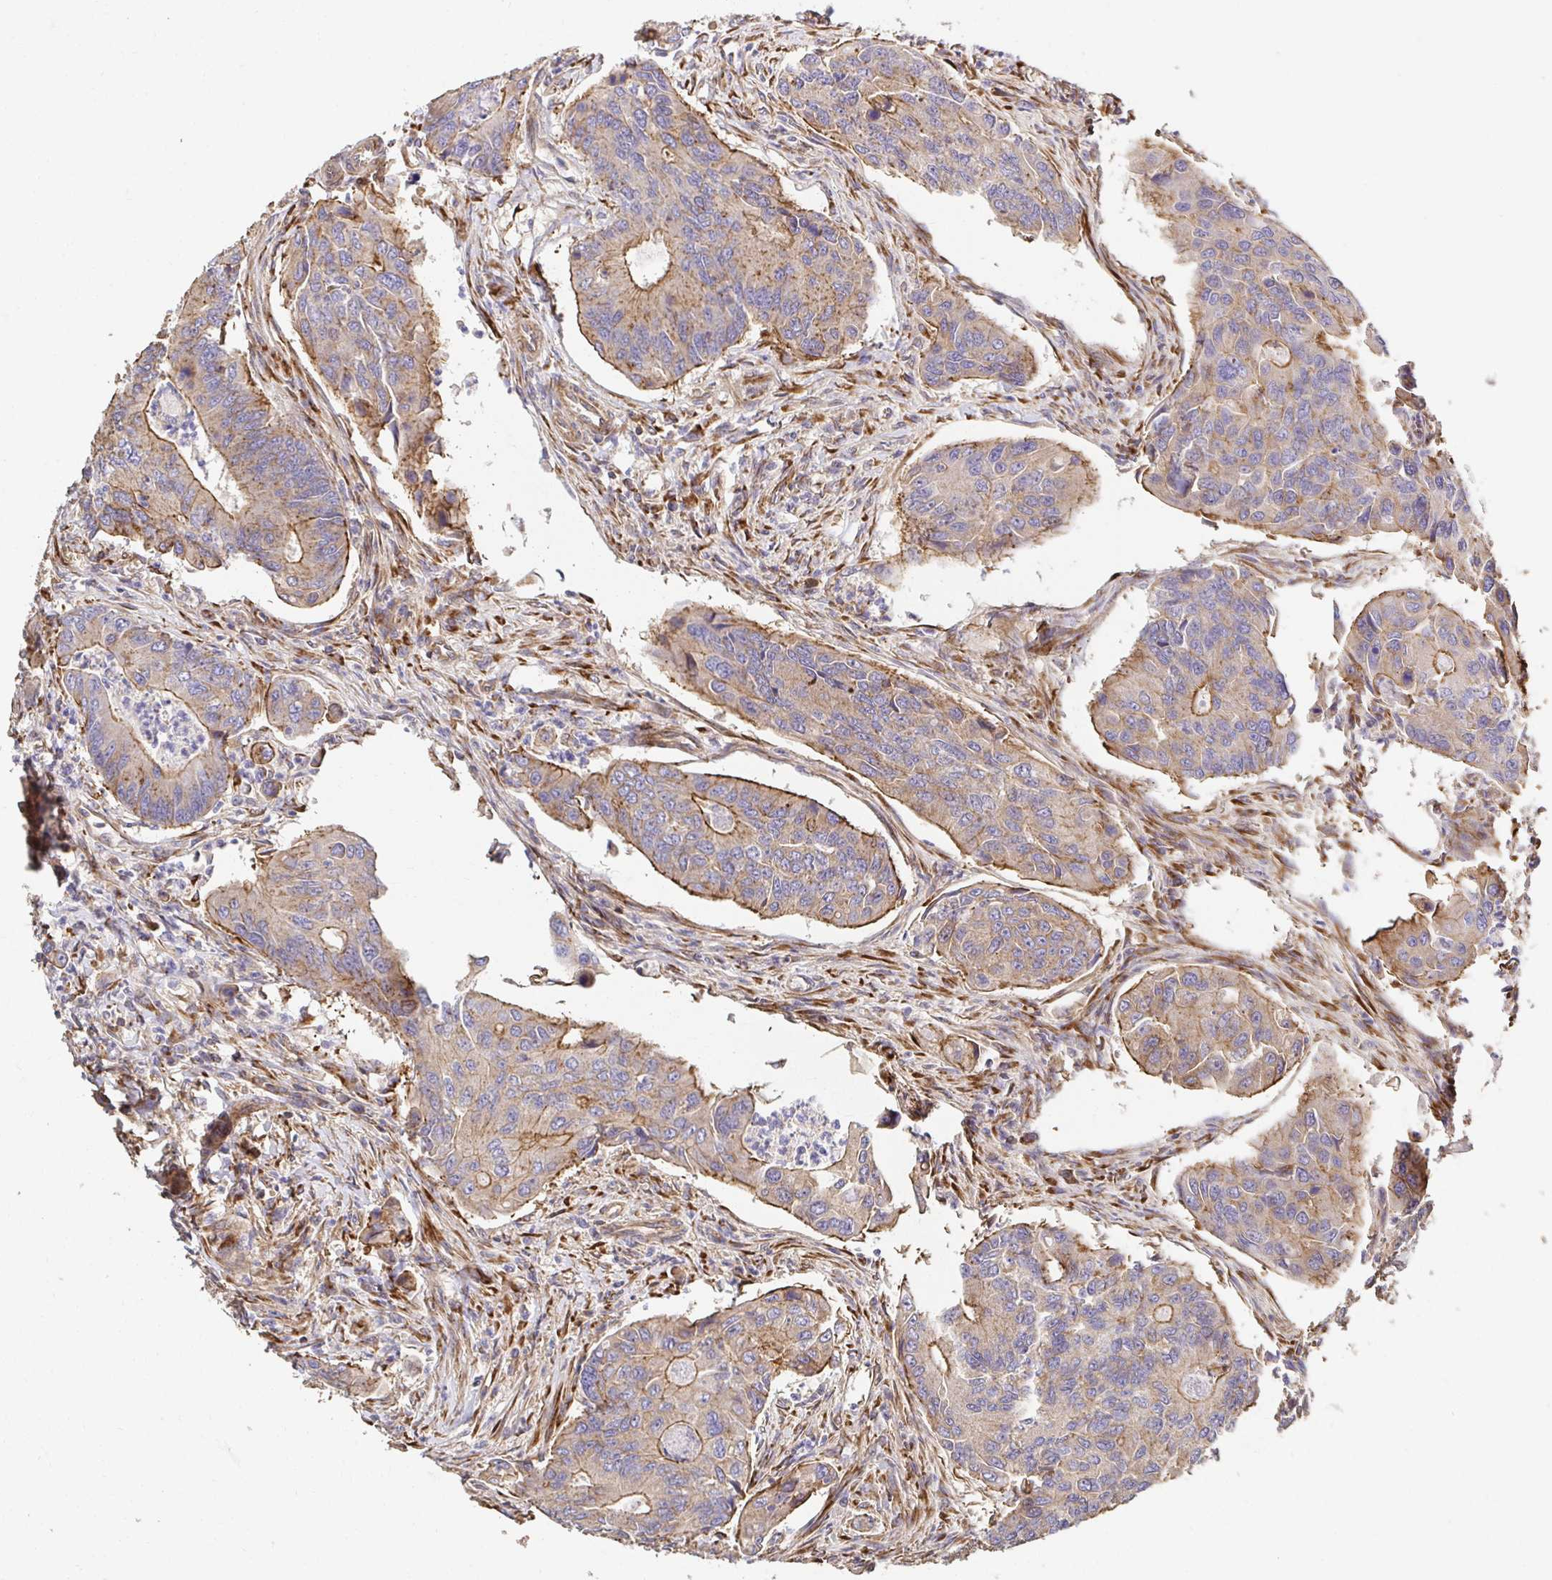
{"staining": {"intensity": "moderate", "quantity": ">75%", "location": "cytoplasmic/membranous"}, "tissue": "colorectal cancer", "cell_type": "Tumor cells", "image_type": "cancer", "snomed": [{"axis": "morphology", "description": "Adenocarcinoma, NOS"}, {"axis": "topography", "description": "Colon"}], "caption": "This is a photomicrograph of immunohistochemistry (IHC) staining of adenocarcinoma (colorectal), which shows moderate positivity in the cytoplasmic/membranous of tumor cells.", "gene": "APBB1", "patient": {"sex": "female", "age": 67}}